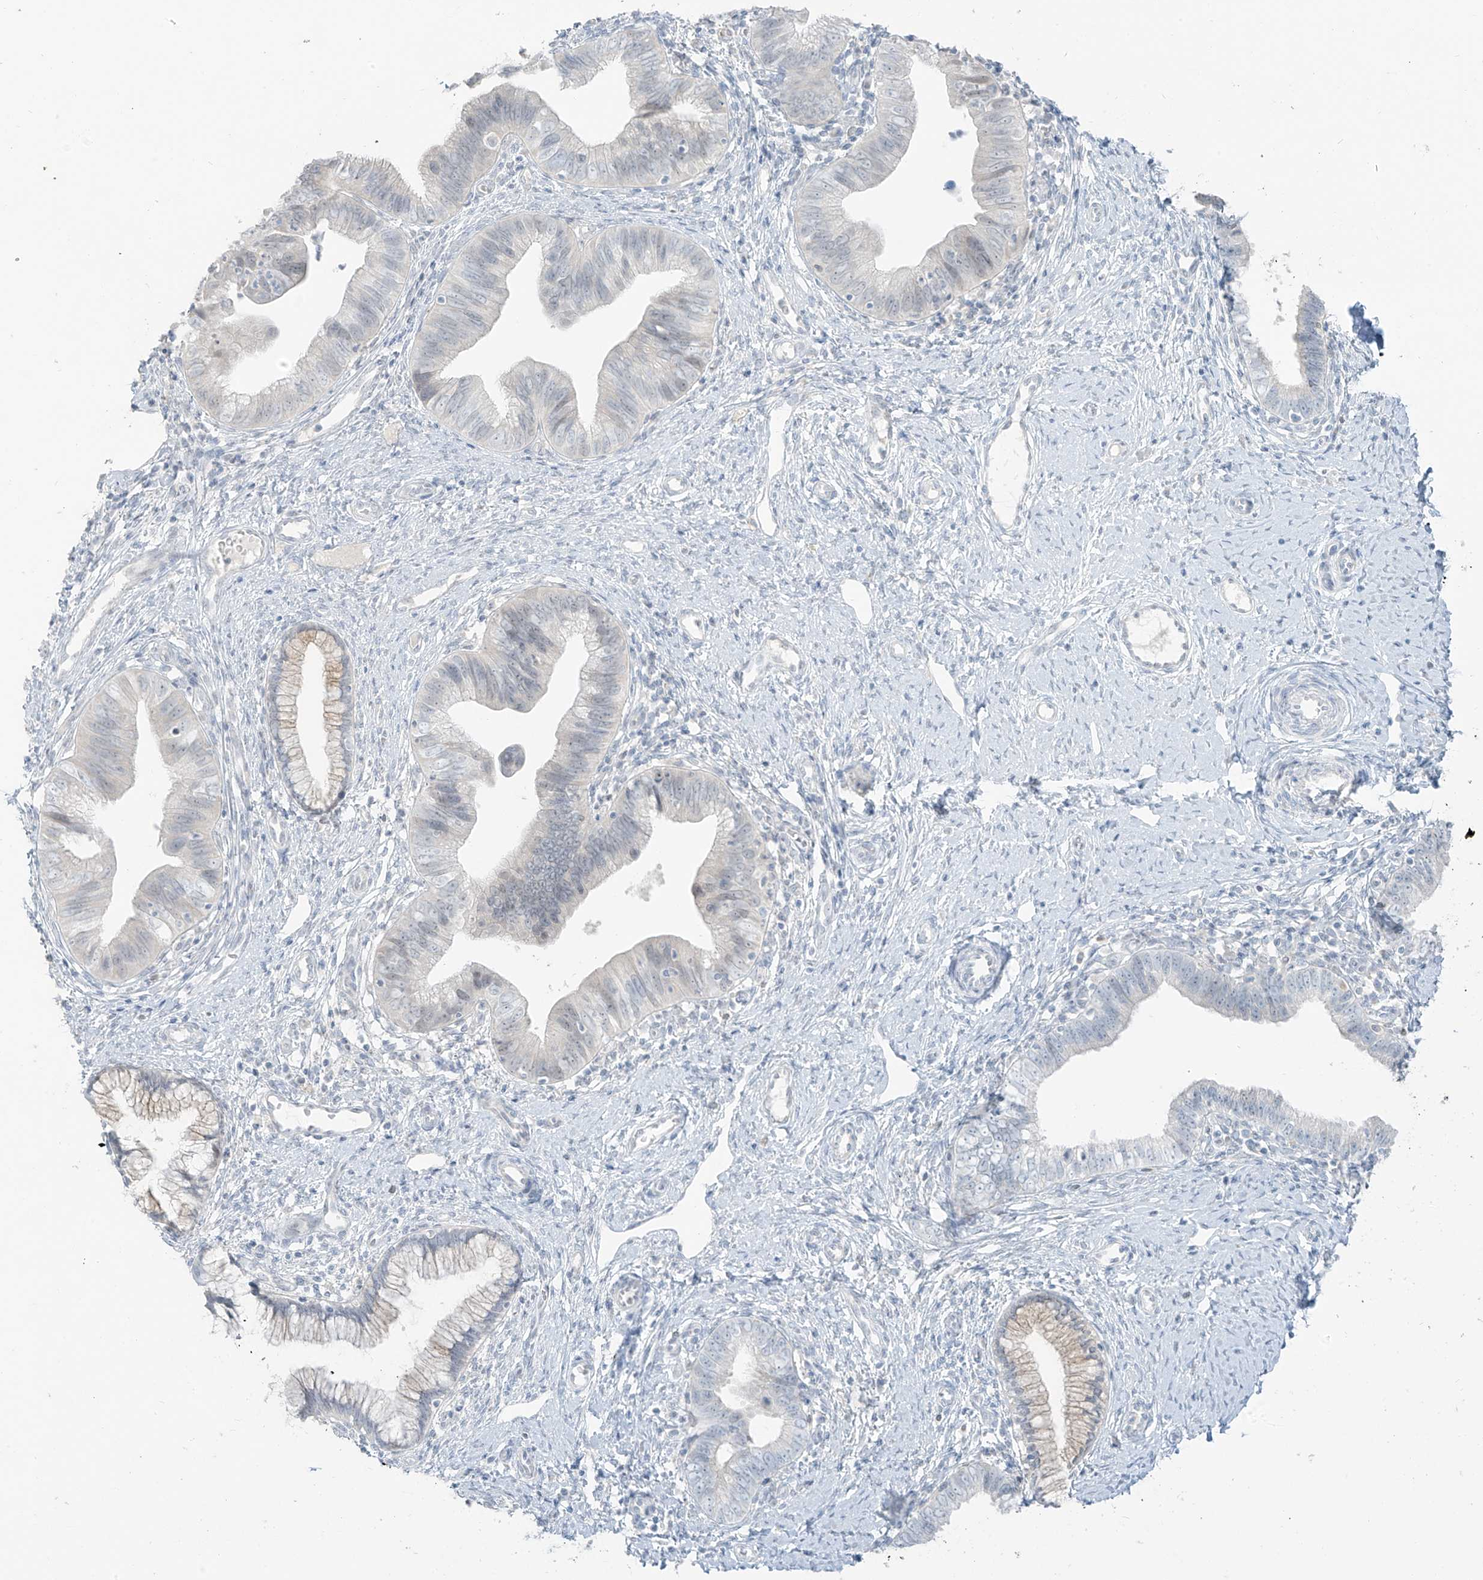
{"staining": {"intensity": "negative", "quantity": "none", "location": "none"}, "tissue": "cervical cancer", "cell_type": "Tumor cells", "image_type": "cancer", "snomed": [{"axis": "morphology", "description": "Adenocarcinoma, NOS"}, {"axis": "topography", "description": "Cervix"}], "caption": "Human cervical cancer (adenocarcinoma) stained for a protein using immunohistochemistry (IHC) reveals no expression in tumor cells.", "gene": "PRDM6", "patient": {"sex": "female", "age": 36}}